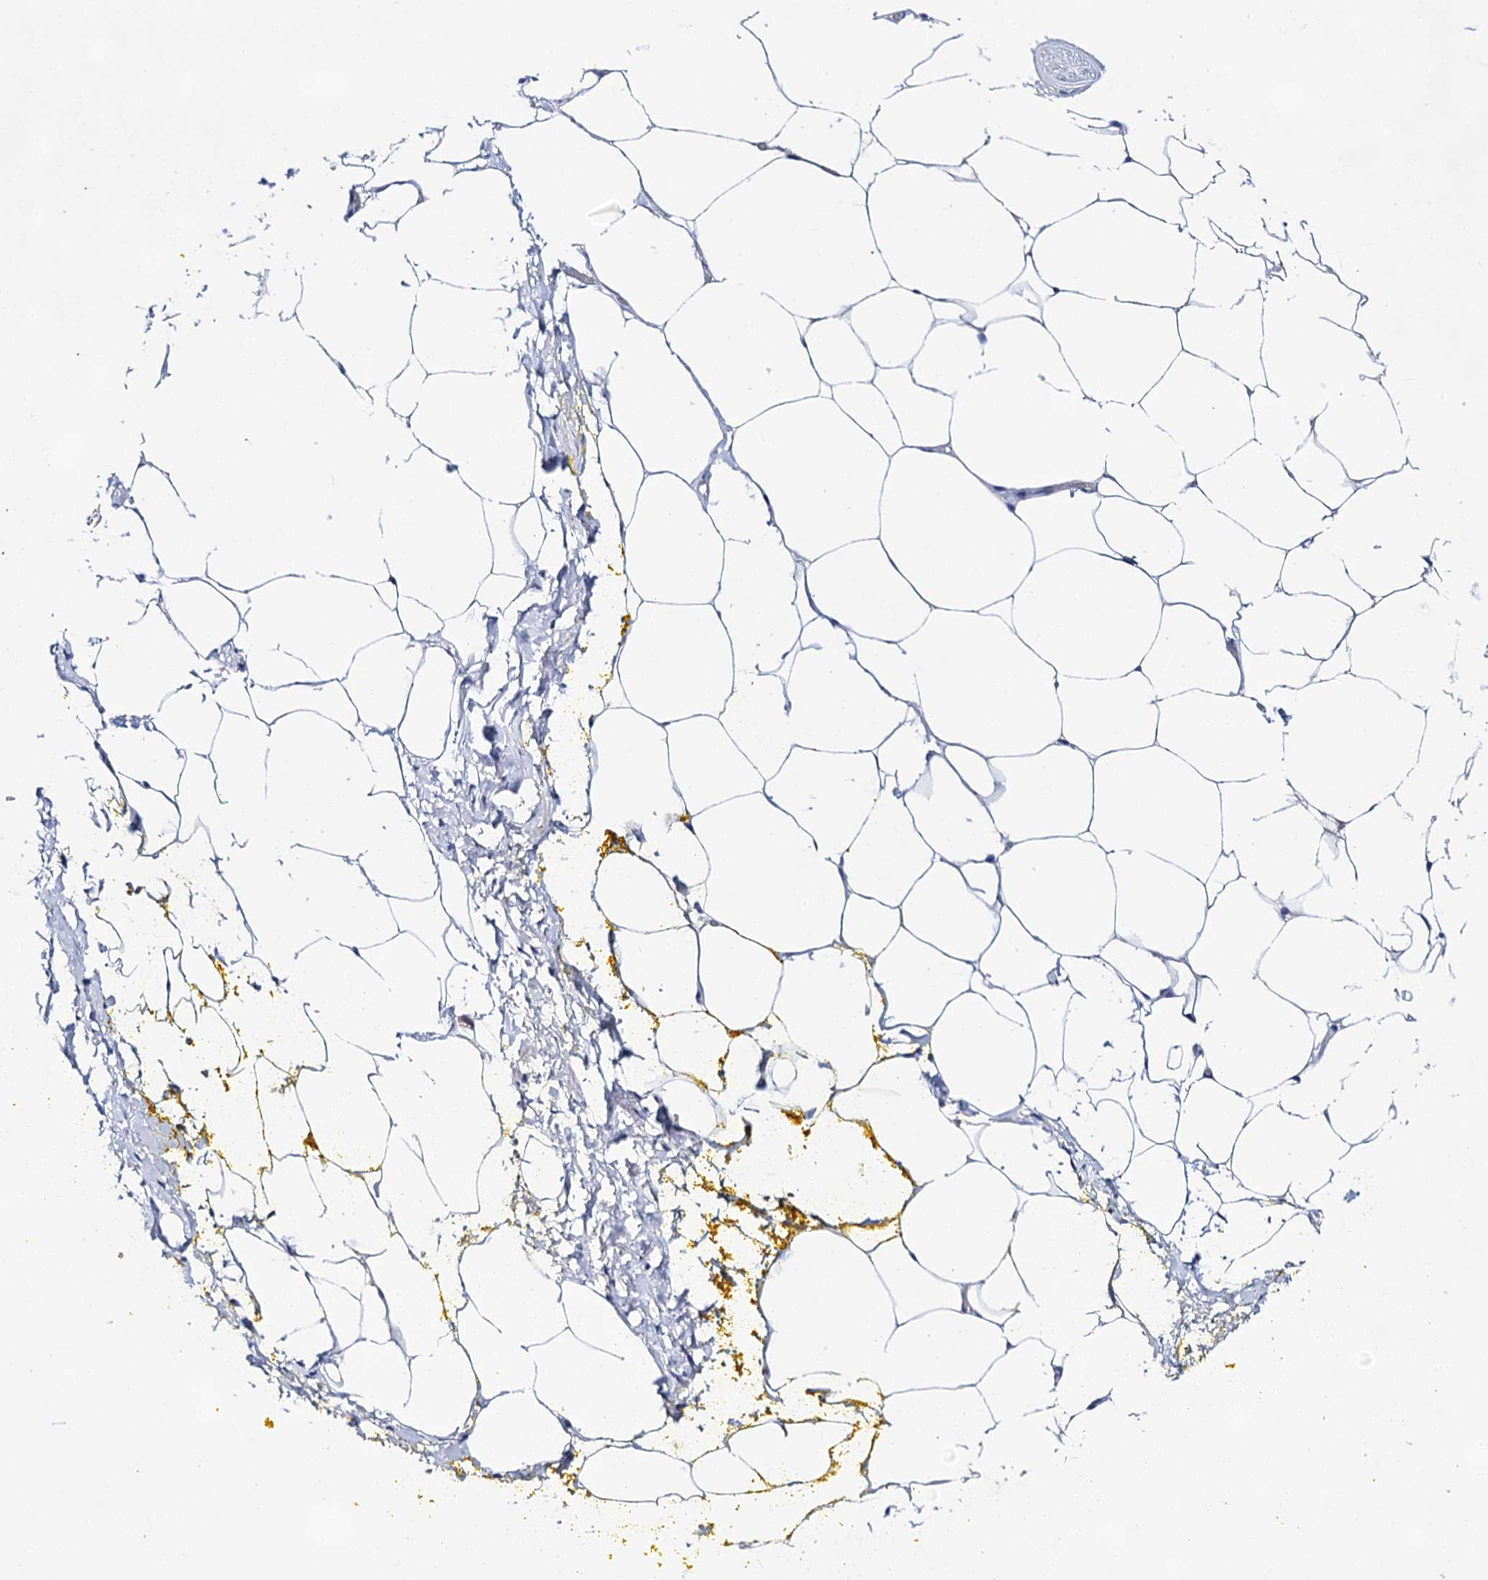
{"staining": {"intensity": "negative", "quantity": "none", "location": "none"}, "tissue": "adipose tissue", "cell_type": "Adipocytes", "image_type": "normal", "snomed": [{"axis": "morphology", "description": "Normal tissue, NOS"}, {"axis": "morphology", "description": "Adenocarcinoma, Low grade"}, {"axis": "topography", "description": "Prostate"}, {"axis": "topography", "description": "Peripheral nerve tissue"}], "caption": "The image exhibits no significant staining in adipocytes of adipose tissue.", "gene": "LALBA", "patient": {"sex": "male", "age": 63}}